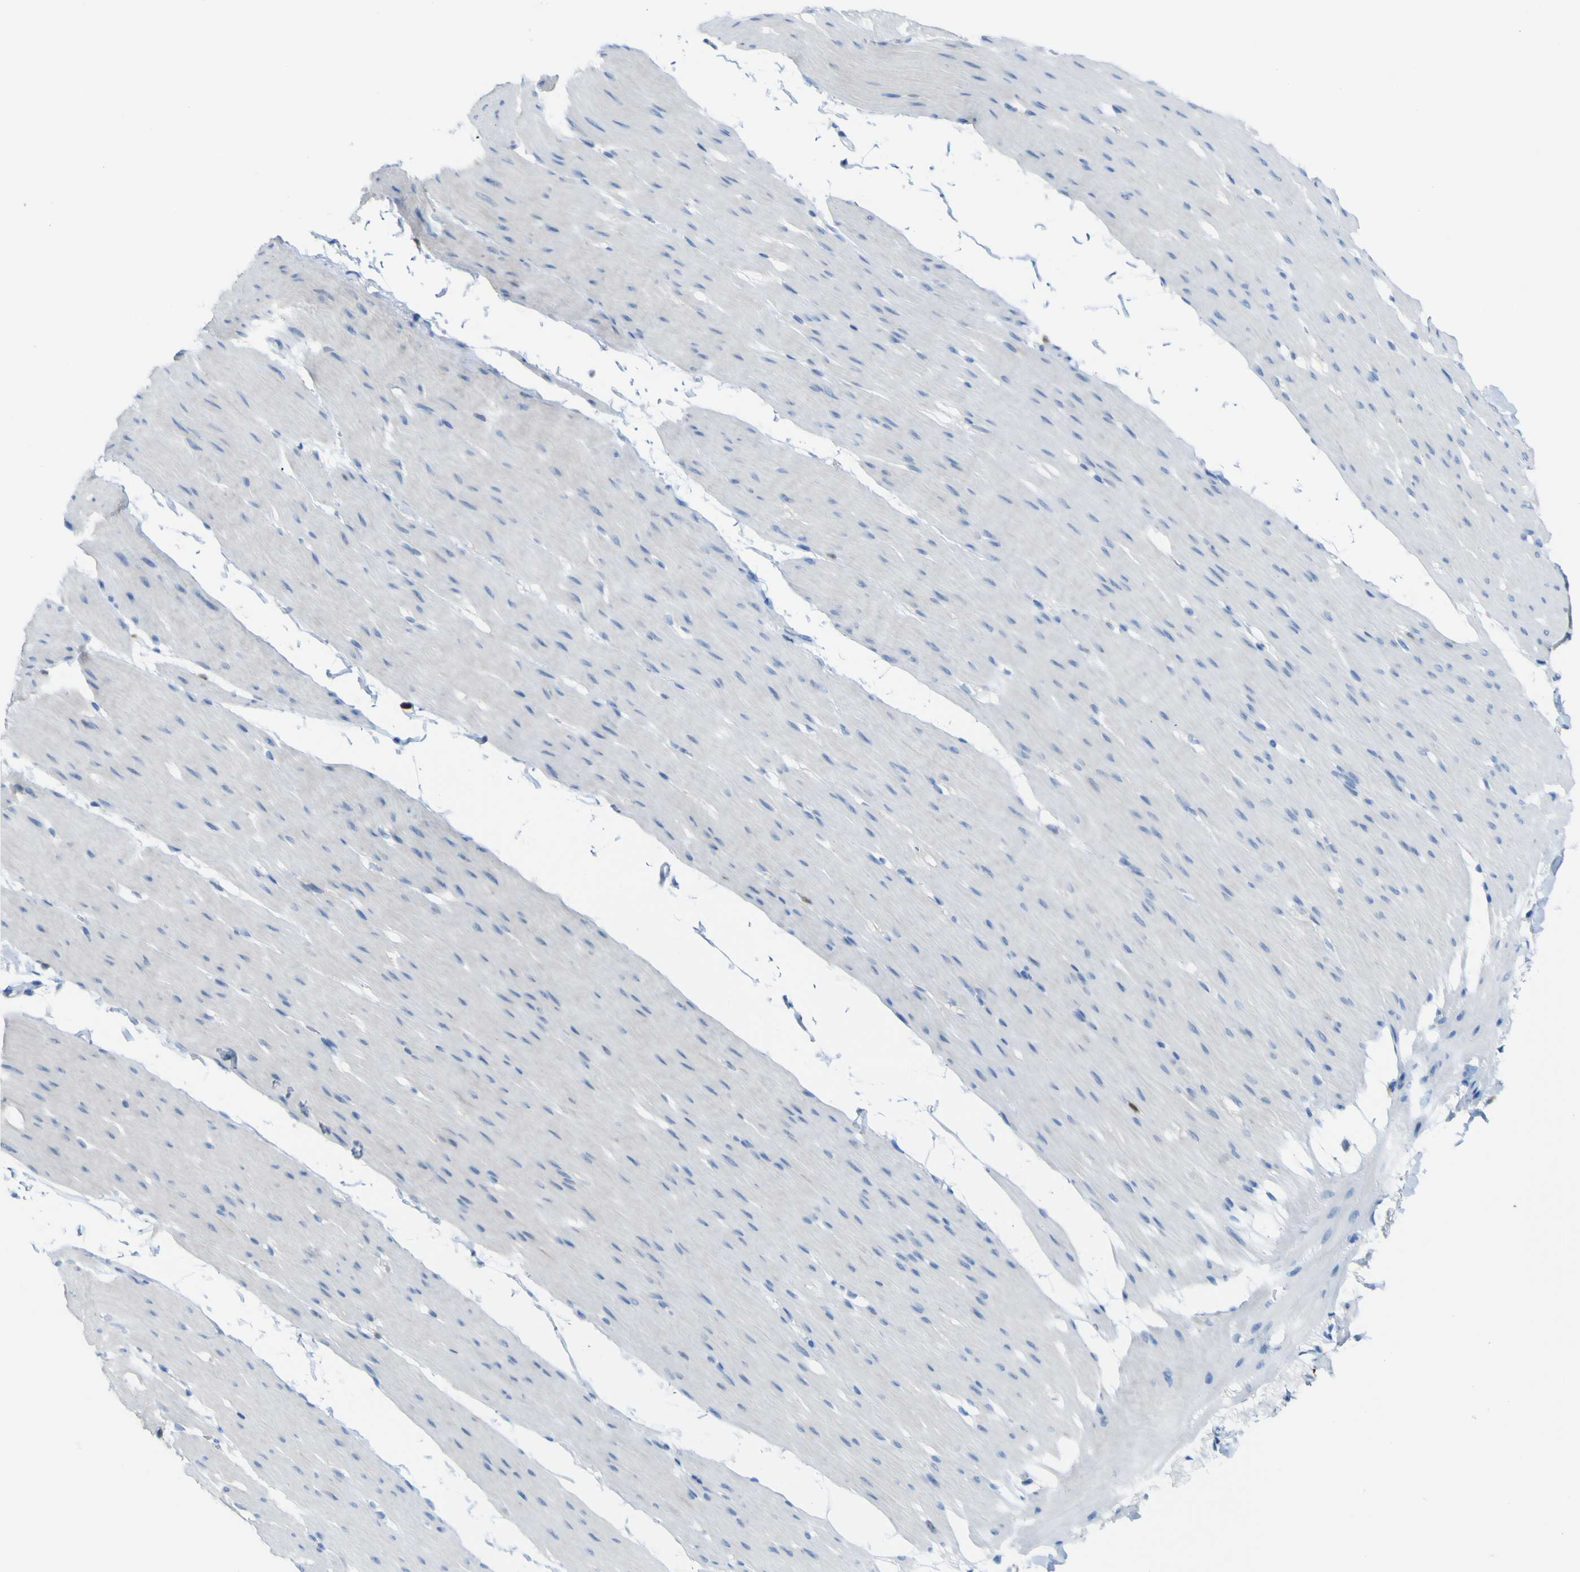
{"staining": {"intensity": "weak", "quantity": "<25%", "location": "cytoplasmic/membranous"}, "tissue": "smooth muscle", "cell_type": "Smooth muscle cells", "image_type": "normal", "snomed": [{"axis": "morphology", "description": "Normal tissue, NOS"}, {"axis": "topography", "description": "Smooth muscle"}, {"axis": "topography", "description": "Colon"}], "caption": "The image exhibits no significant staining in smooth muscle cells of smooth muscle.", "gene": "ABHD3", "patient": {"sex": "male", "age": 67}}